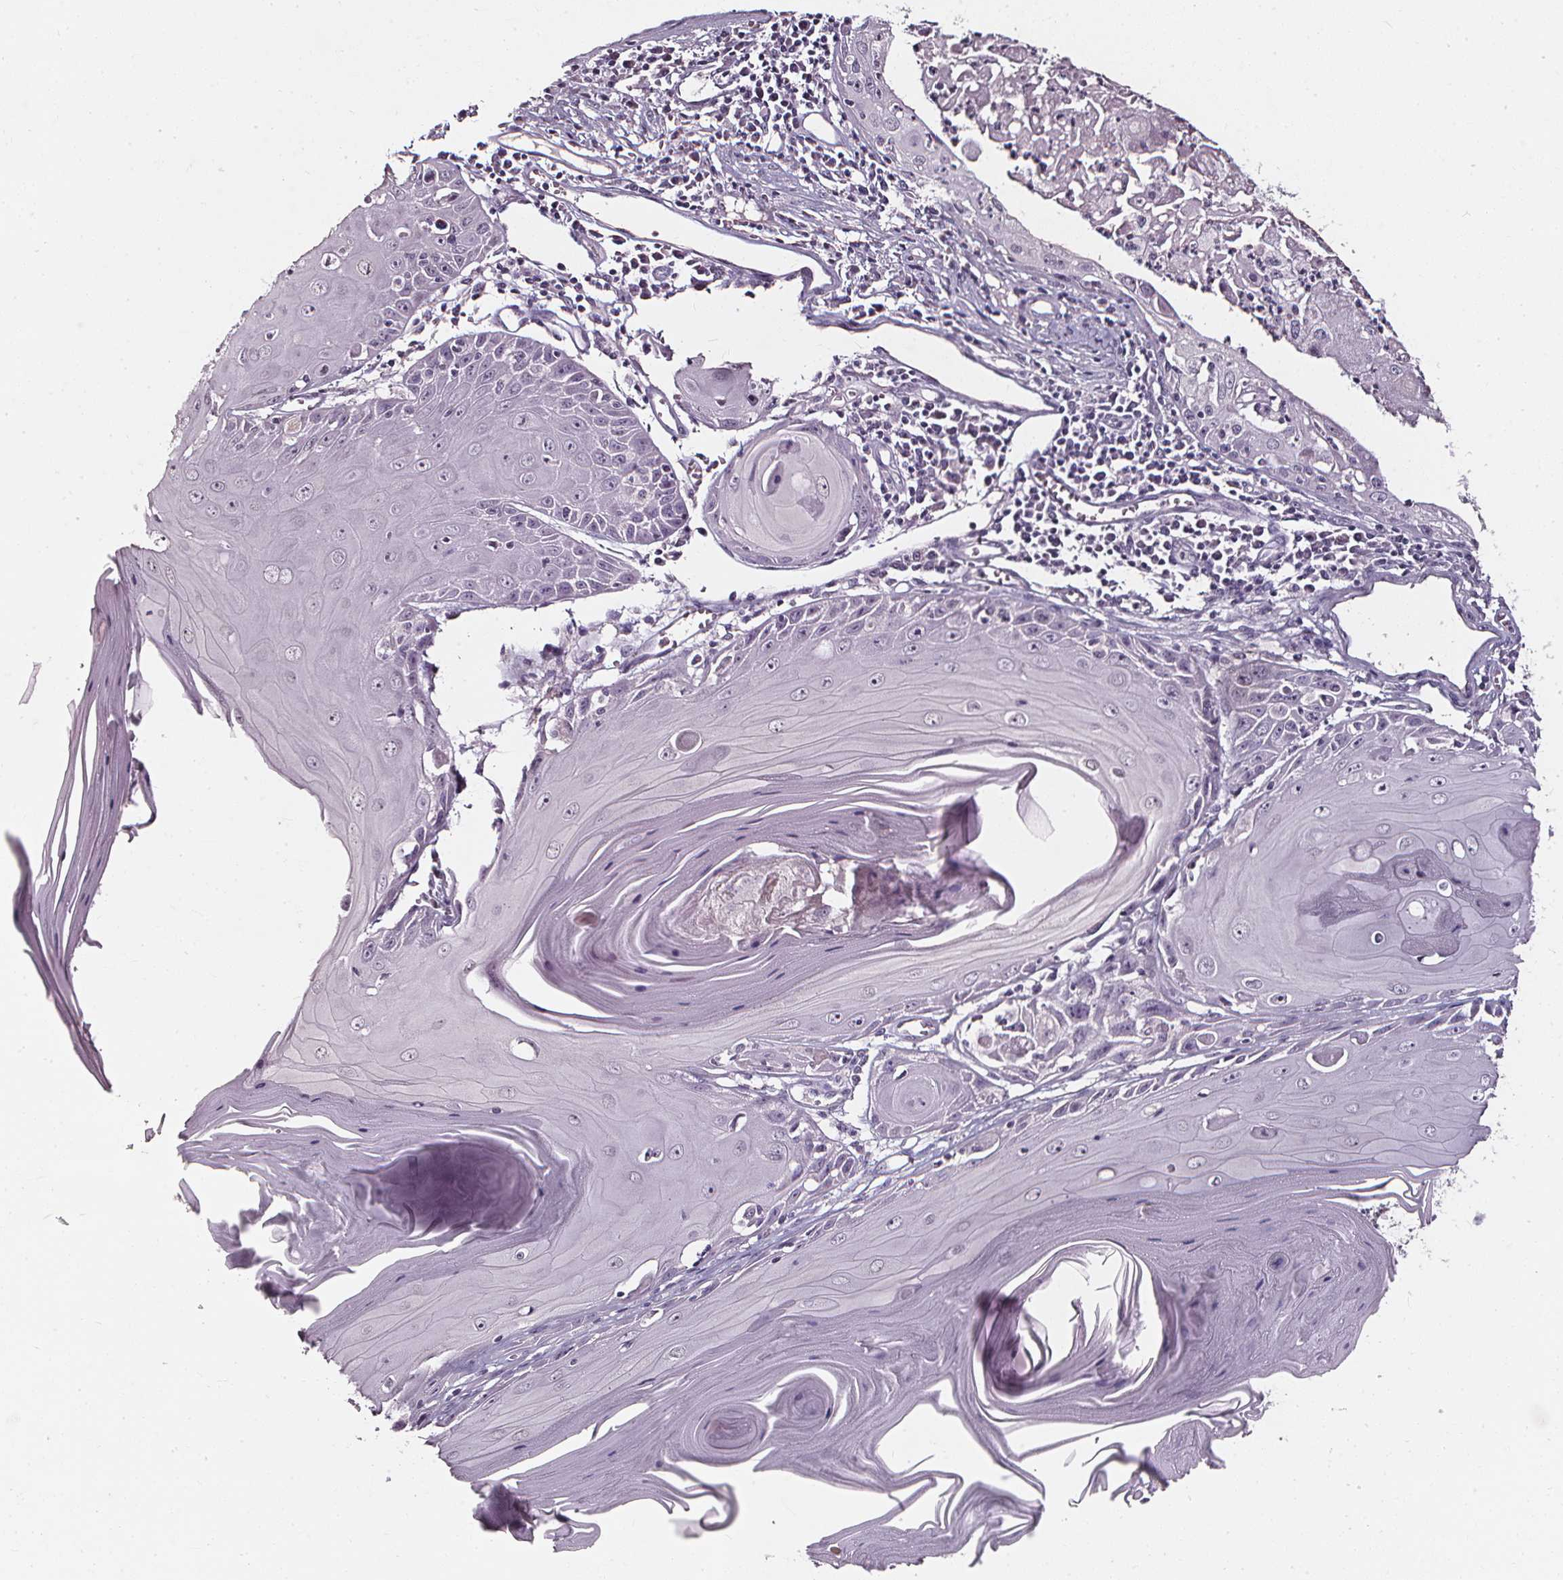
{"staining": {"intensity": "negative", "quantity": "none", "location": "none"}, "tissue": "skin cancer", "cell_type": "Tumor cells", "image_type": "cancer", "snomed": [{"axis": "morphology", "description": "Squamous cell carcinoma, NOS"}, {"axis": "topography", "description": "Skin"}, {"axis": "topography", "description": "Vulva"}], "caption": "Squamous cell carcinoma (skin) was stained to show a protein in brown. There is no significant staining in tumor cells.", "gene": "DEFA5", "patient": {"sex": "female", "age": 85}}